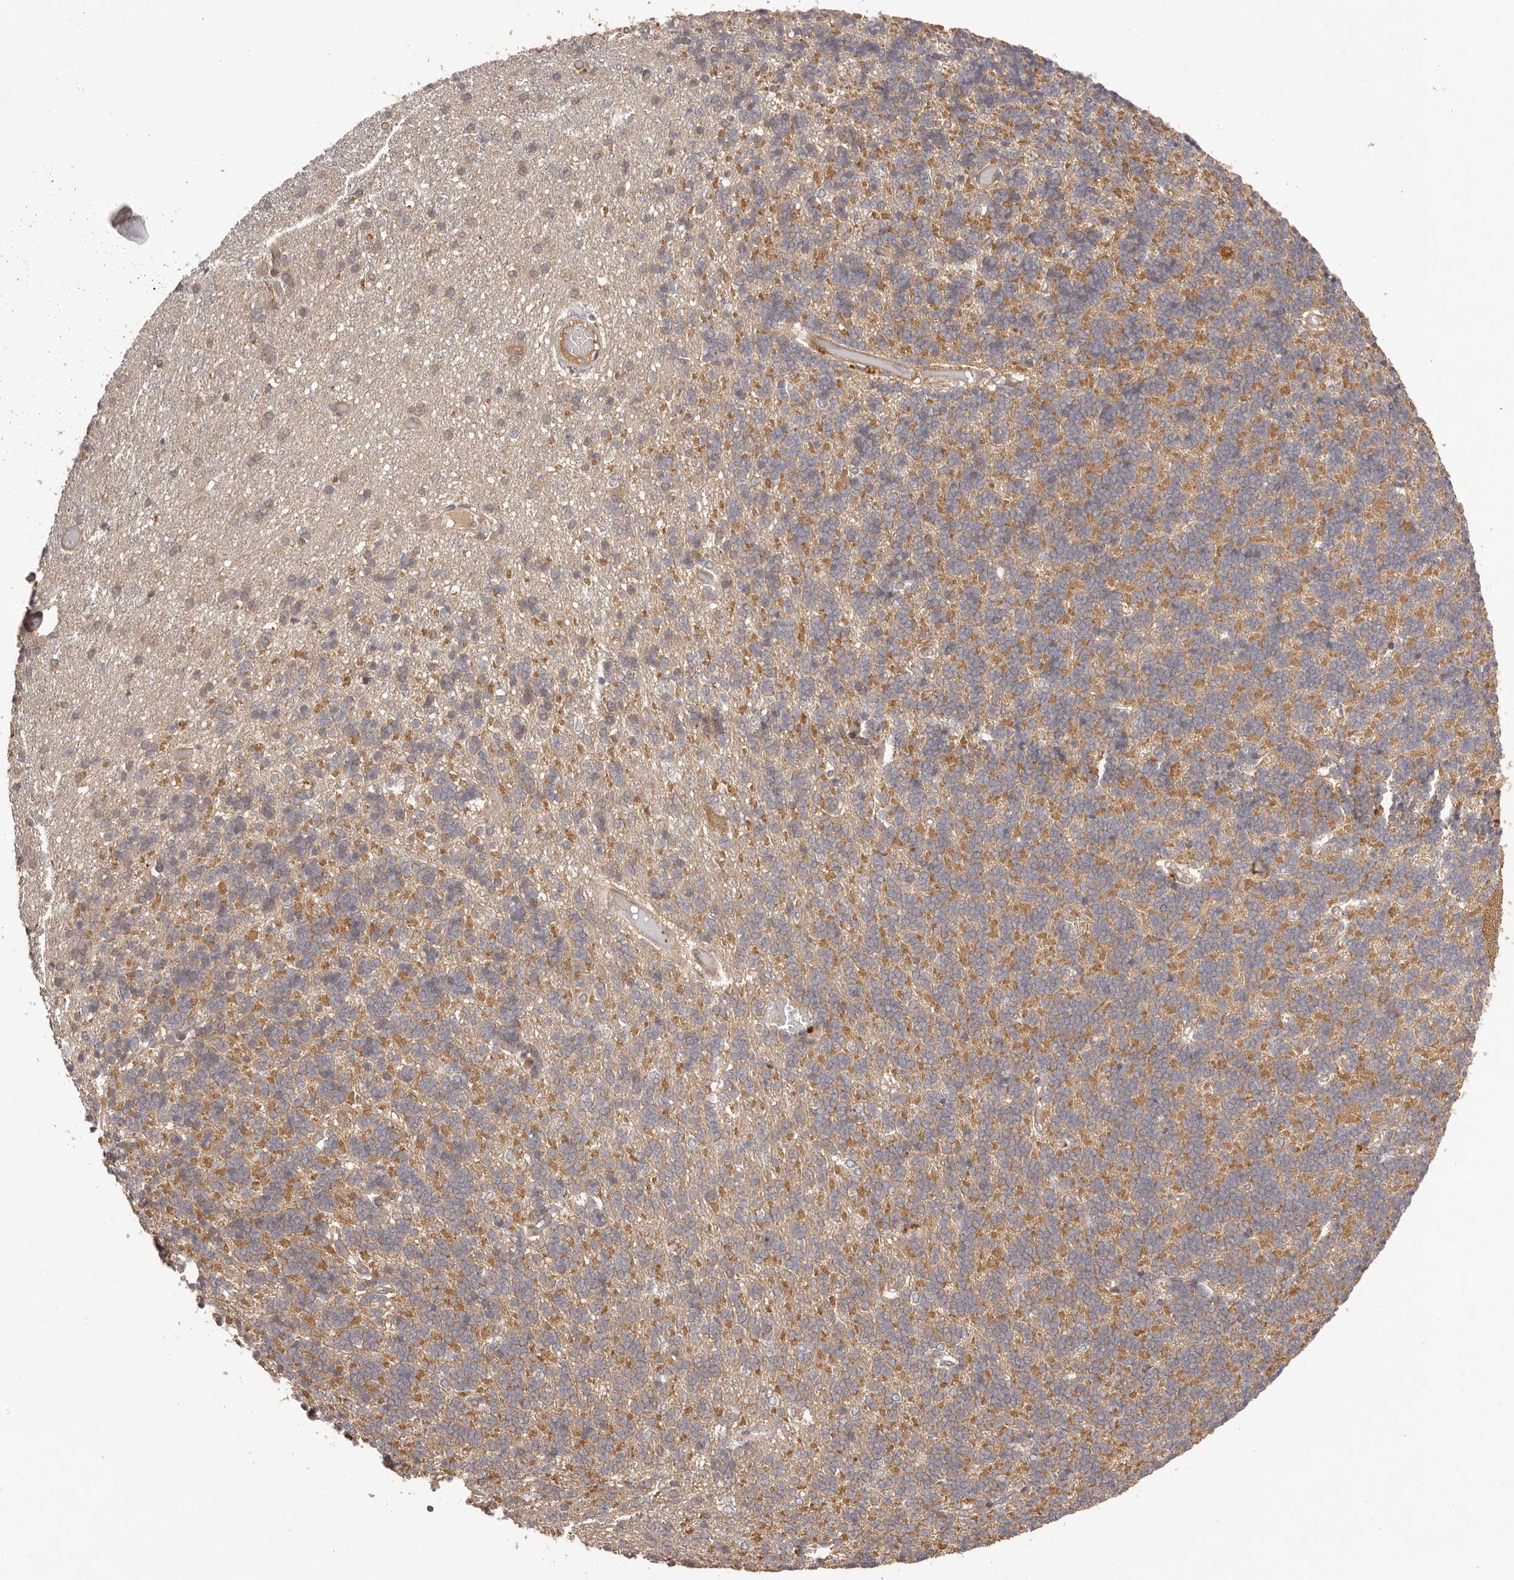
{"staining": {"intensity": "moderate", "quantity": "25%-75%", "location": "cytoplasmic/membranous"}, "tissue": "cerebellum", "cell_type": "Cells in granular layer", "image_type": "normal", "snomed": [{"axis": "morphology", "description": "Normal tissue, NOS"}, {"axis": "topography", "description": "Cerebellum"}], "caption": "Protein staining displays moderate cytoplasmic/membranous expression in approximately 25%-75% of cells in granular layer in normal cerebellum.", "gene": "UBR2", "patient": {"sex": "male", "age": 37}}